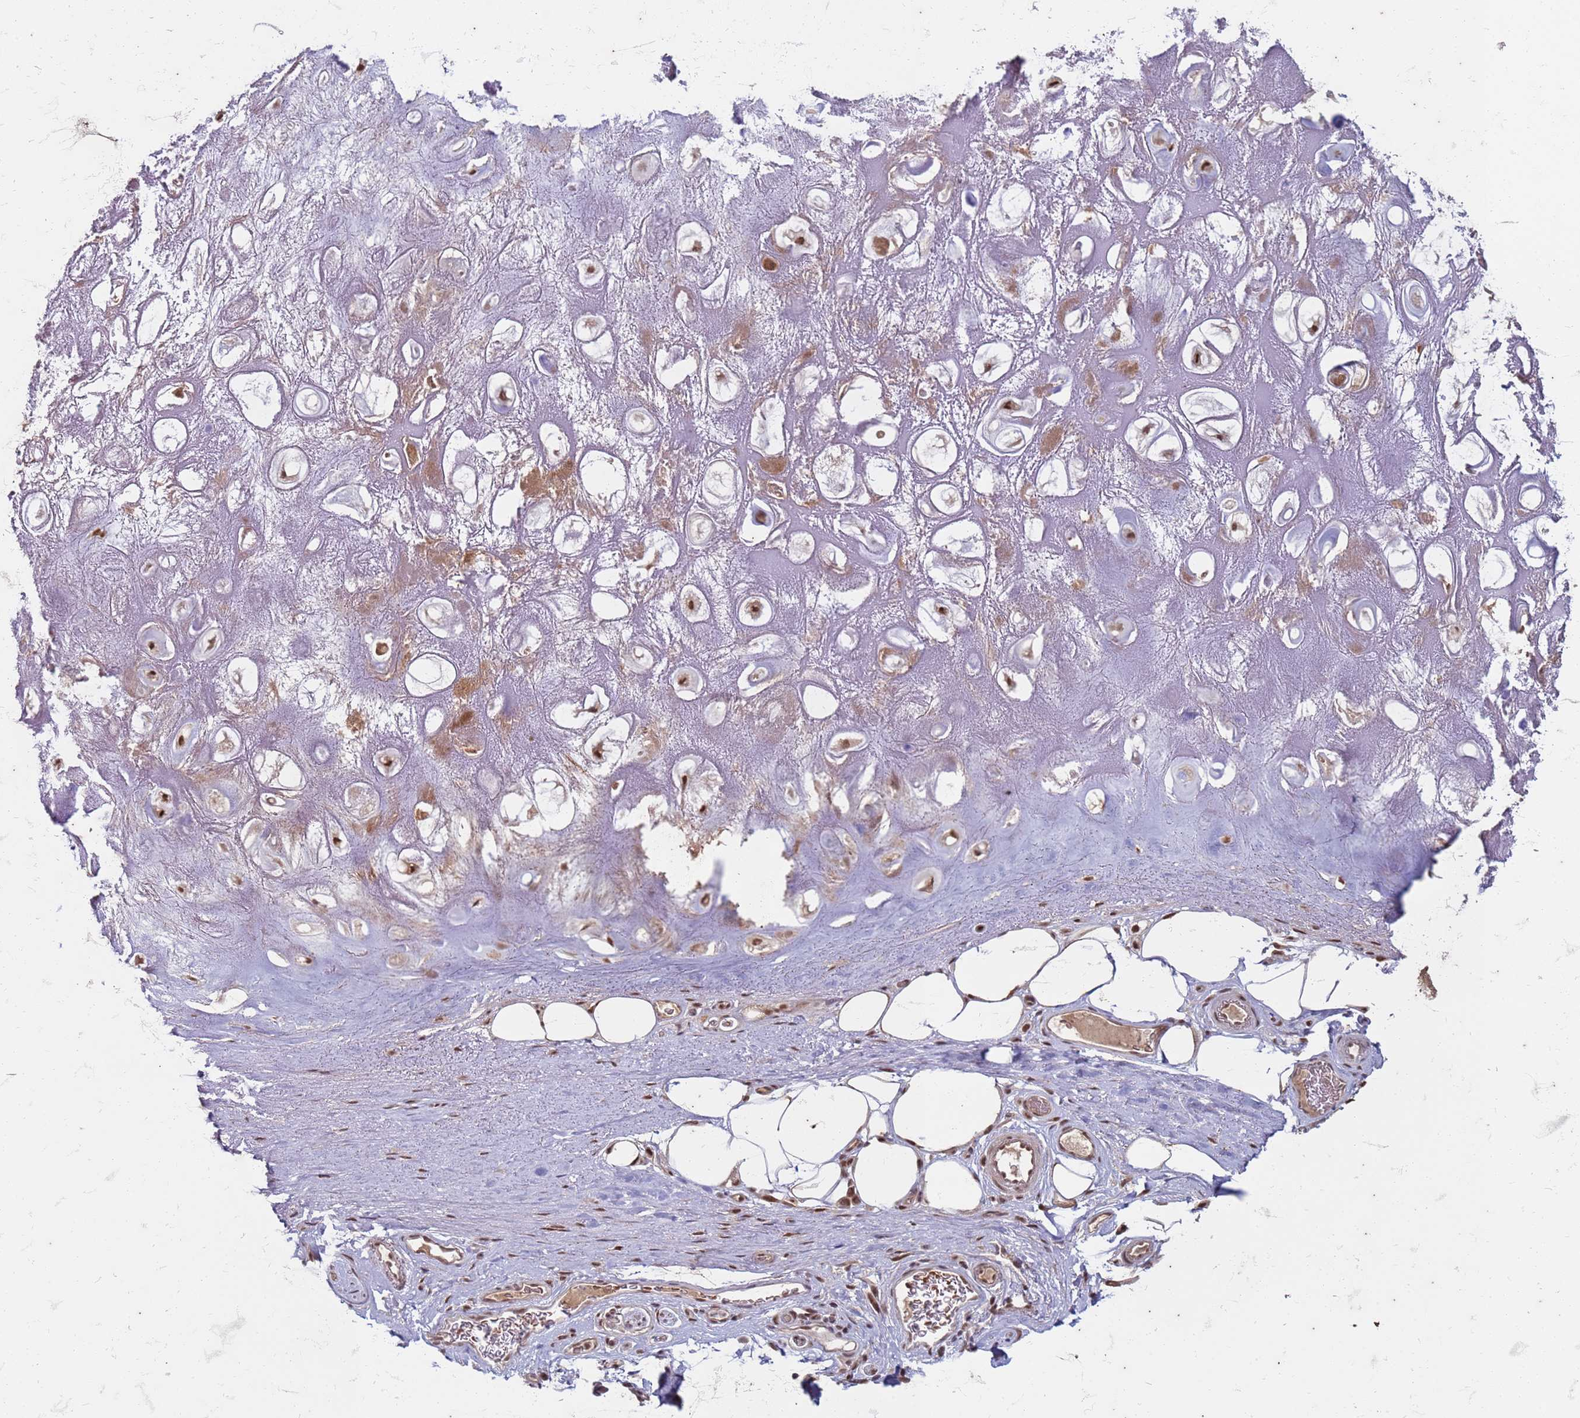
{"staining": {"intensity": "weak", "quantity": ">75%", "location": "nuclear"}, "tissue": "adipose tissue", "cell_type": "Adipocytes", "image_type": "normal", "snomed": [{"axis": "morphology", "description": "Normal tissue, NOS"}, {"axis": "topography", "description": "Cartilage tissue"}], "caption": "This micrograph demonstrates immunohistochemistry (IHC) staining of benign adipose tissue, with low weak nuclear positivity in about >75% of adipocytes.", "gene": "TRMT6", "patient": {"sex": "male", "age": 81}}